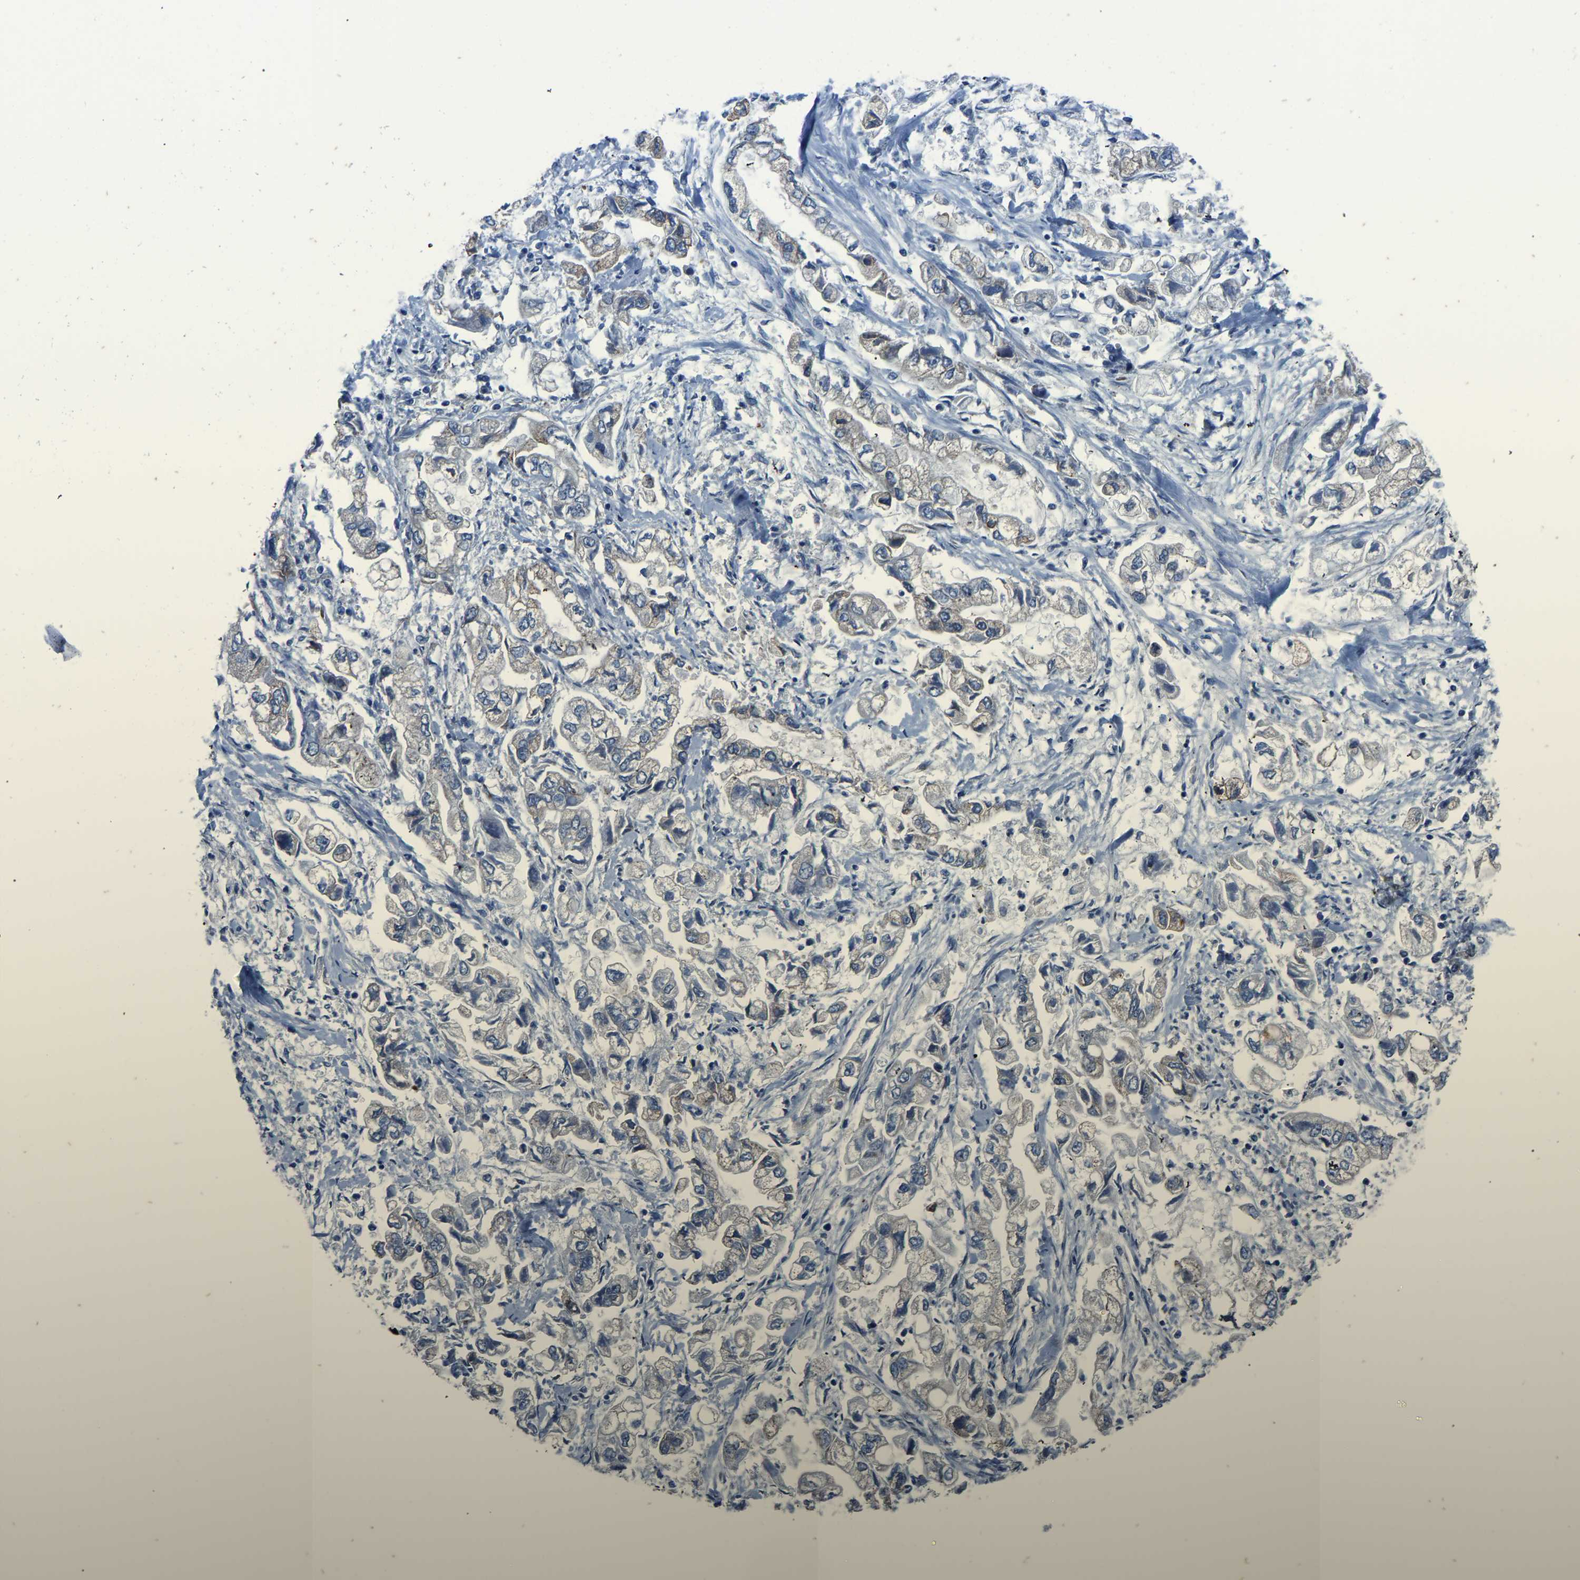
{"staining": {"intensity": "weak", "quantity": ">75%", "location": "cytoplasmic/membranous"}, "tissue": "stomach cancer", "cell_type": "Tumor cells", "image_type": "cancer", "snomed": [{"axis": "morphology", "description": "Normal tissue, NOS"}, {"axis": "morphology", "description": "Adenocarcinoma, NOS"}, {"axis": "topography", "description": "Stomach"}], "caption": "A low amount of weak cytoplasmic/membranous staining is seen in about >75% of tumor cells in stomach adenocarcinoma tissue.", "gene": "LIAS", "patient": {"sex": "male", "age": 62}}